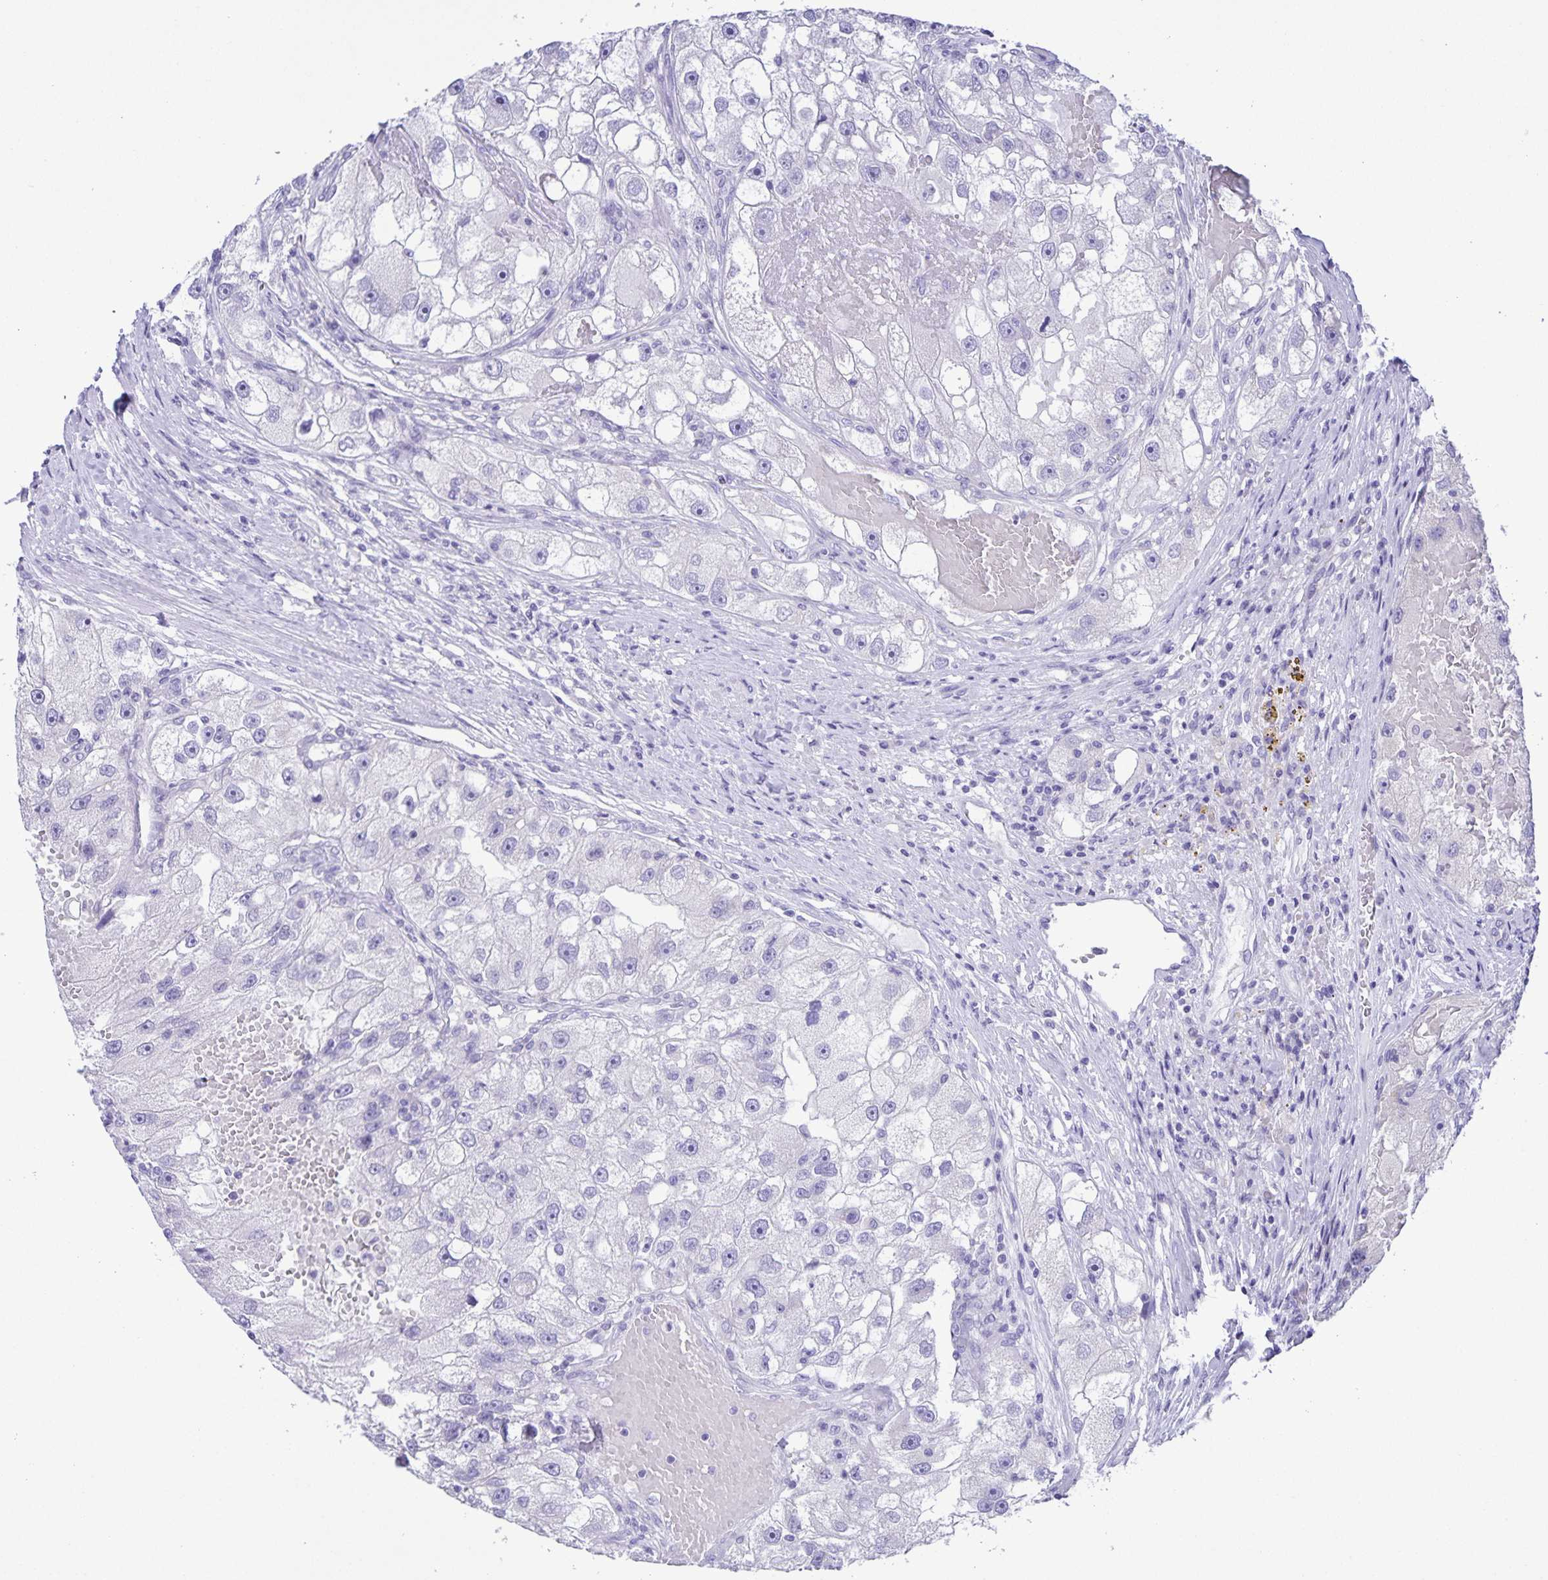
{"staining": {"intensity": "negative", "quantity": "none", "location": "none"}, "tissue": "renal cancer", "cell_type": "Tumor cells", "image_type": "cancer", "snomed": [{"axis": "morphology", "description": "Adenocarcinoma, NOS"}, {"axis": "topography", "description": "Kidney"}], "caption": "A high-resolution image shows IHC staining of renal adenocarcinoma, which displays no significant expression in tumor cells.", "gene": "CAPSL", "patient": {"sex": "male", "age": 63}}